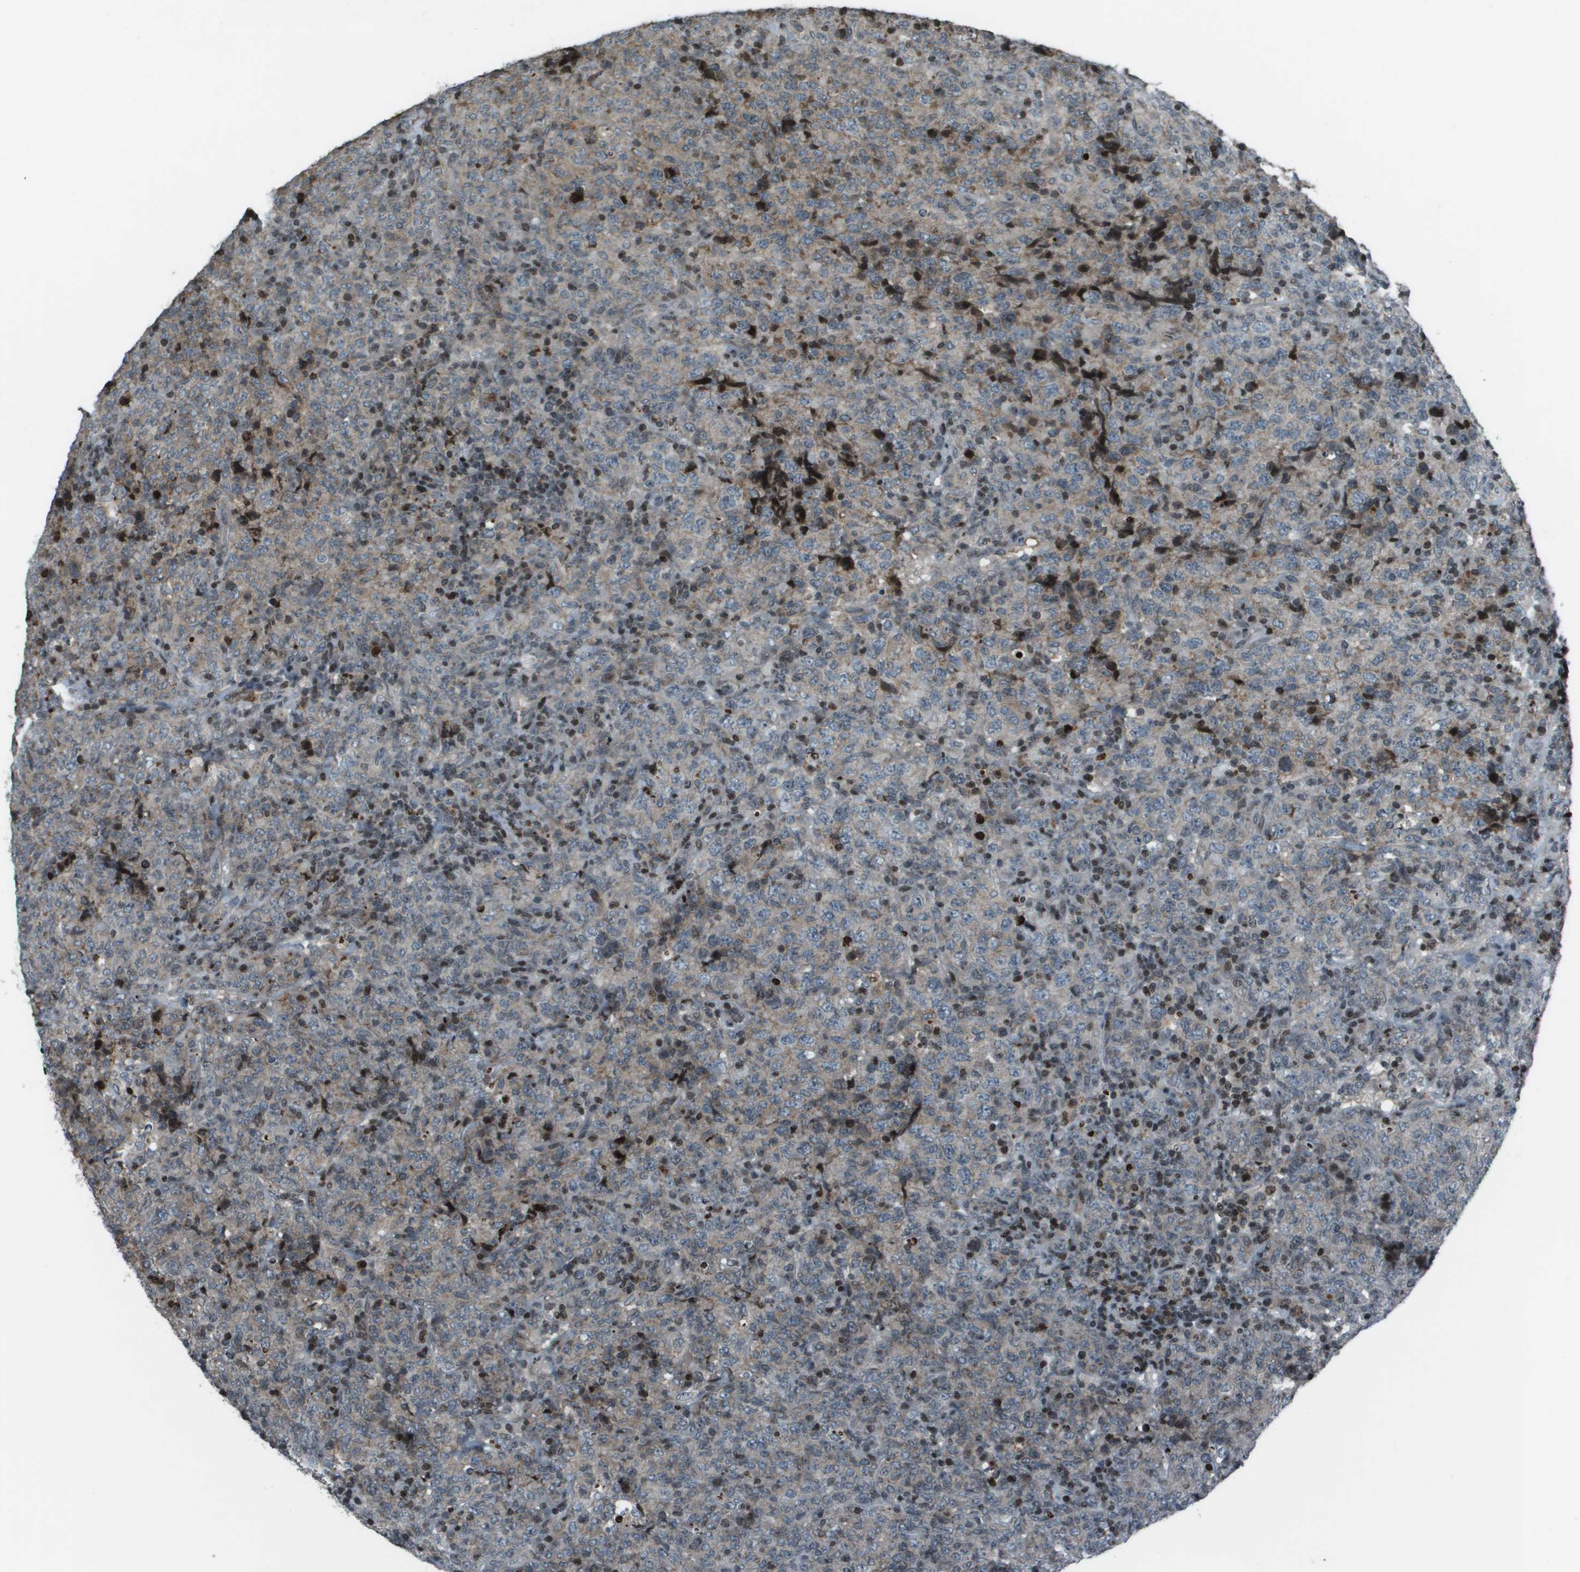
{"staining": {"intensity": "weak", "quantity": "<25%", "location": "cytoplasmic/membranous"}, "tissue": "lymphoma", "cell_type": "Tumor cells", "image_type": "cancer", "snomed": [{"axis": "morphology", "description": "Malignant lymphoma, non-Hodgkin's type, High grade"}, {"axis": "topography", "description": "Tonsil"}], "caption": "Image shows no protein staining in tumor cells of high-grade malignant lymphoma, non-Hodgkin's type tissue.", "gene": "CXCL12", "patient": {"sex": "female", "age": 36}}